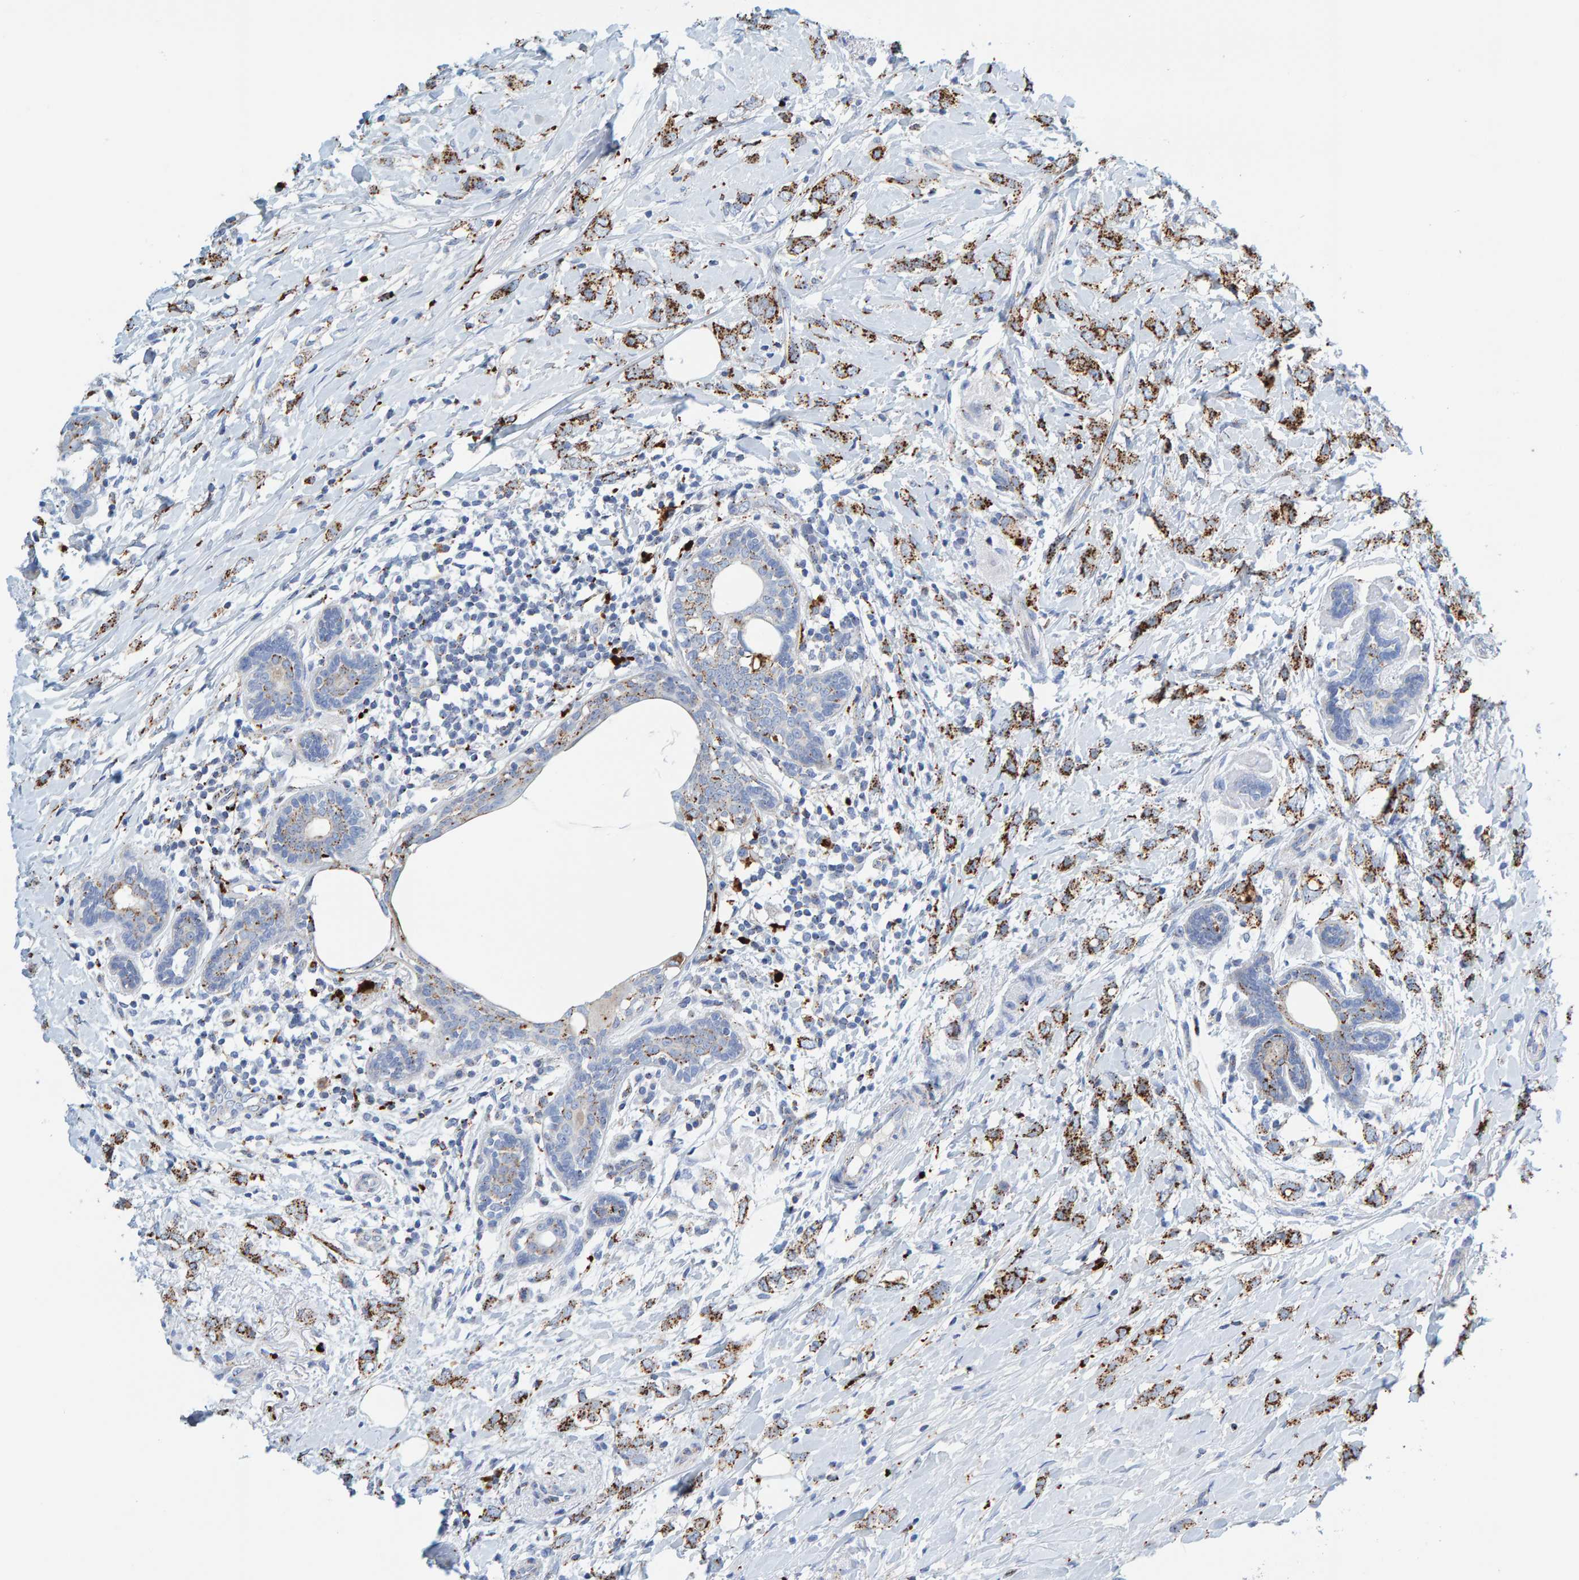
{"staining": {"intensity": "moderate", "quantity": ">75%", "location": "cytoplasmic/membranous"}, "tissue": "breast cancer", "cell_type": "Tumor cells", "image_type": "cancer", "snomed": [{"axis": "morphology", "description": "Normal tissue, NOS"}, {"axis": "morphology", "description": "Lobular carcinoma"}, {"axis": "topography", "description": "Breast"}], "caption": "Immunohistochemistry (IHC) photomicrograph of human lobular carcinoma (breast) stained for a protein (brown), which shows medium levels of moderate cytoplasmic/membranous staining in approximately >75% of tumor cells.", "gene": "BIN3", "patient": {"sex": "female", "age": 47}}